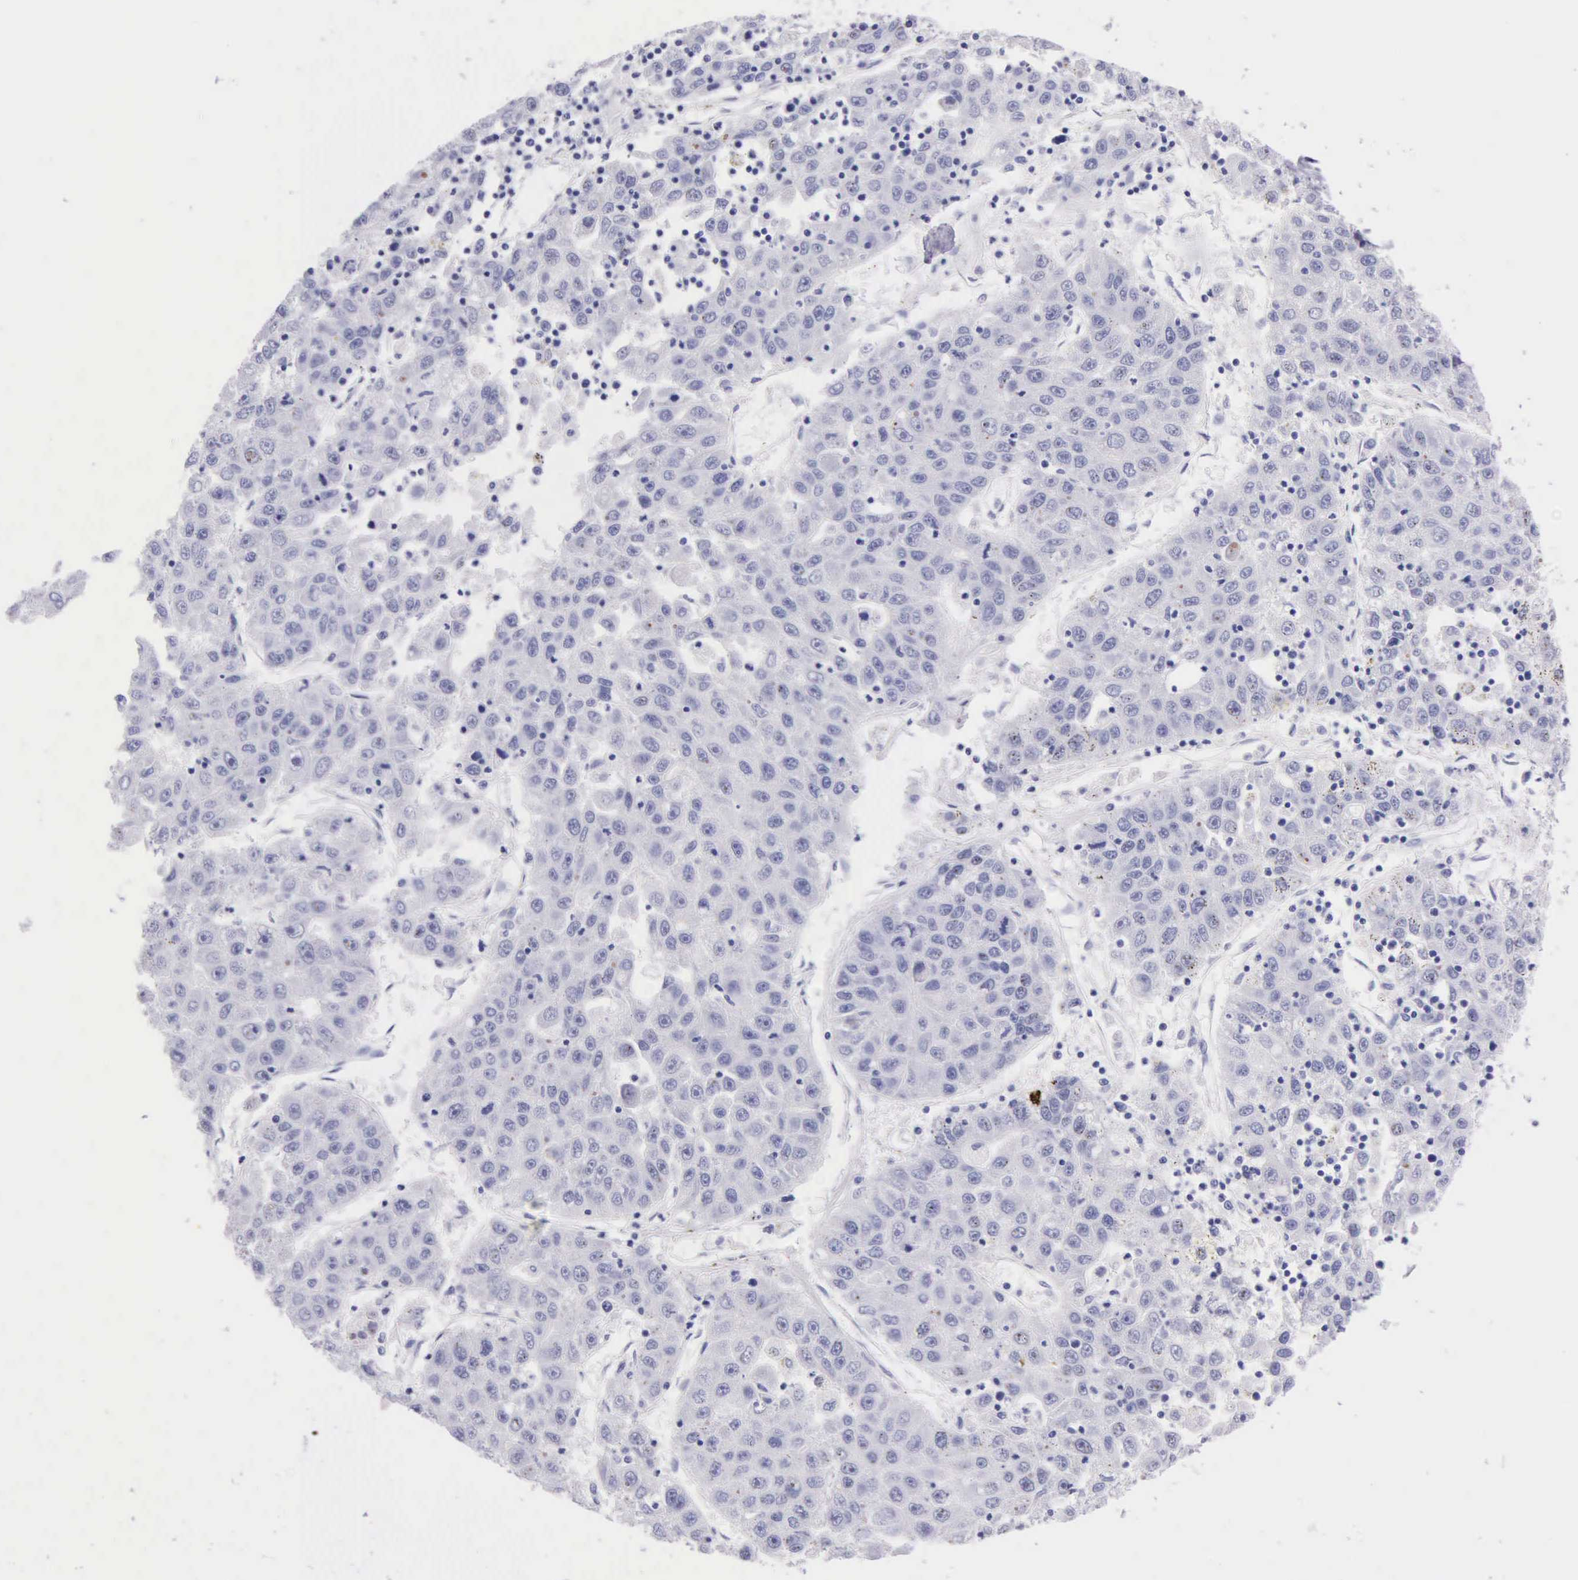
{"staining": {"intensity": "negative", "quantity": "none", "location": "none"}, "tissue": "liver cancer", "cell_type": "Tumor cells", "image_type": "cancer", "snomed": [{"axis": "morphology", "description": "Carcinoma, Hepatocellular, NOS"}, {"axis": "topography", "description": "Liver"}], "caption": "The micrograph displays no staining of tumor cells in liver cancer (hepatocellular carcinoma). Brightfield microscopy of IHC stained with DAB (brown) and hematoxylin (blue), captured at high magnification.", "gene": "KLK3", "patient": {"sex": "male", "age": 49}}